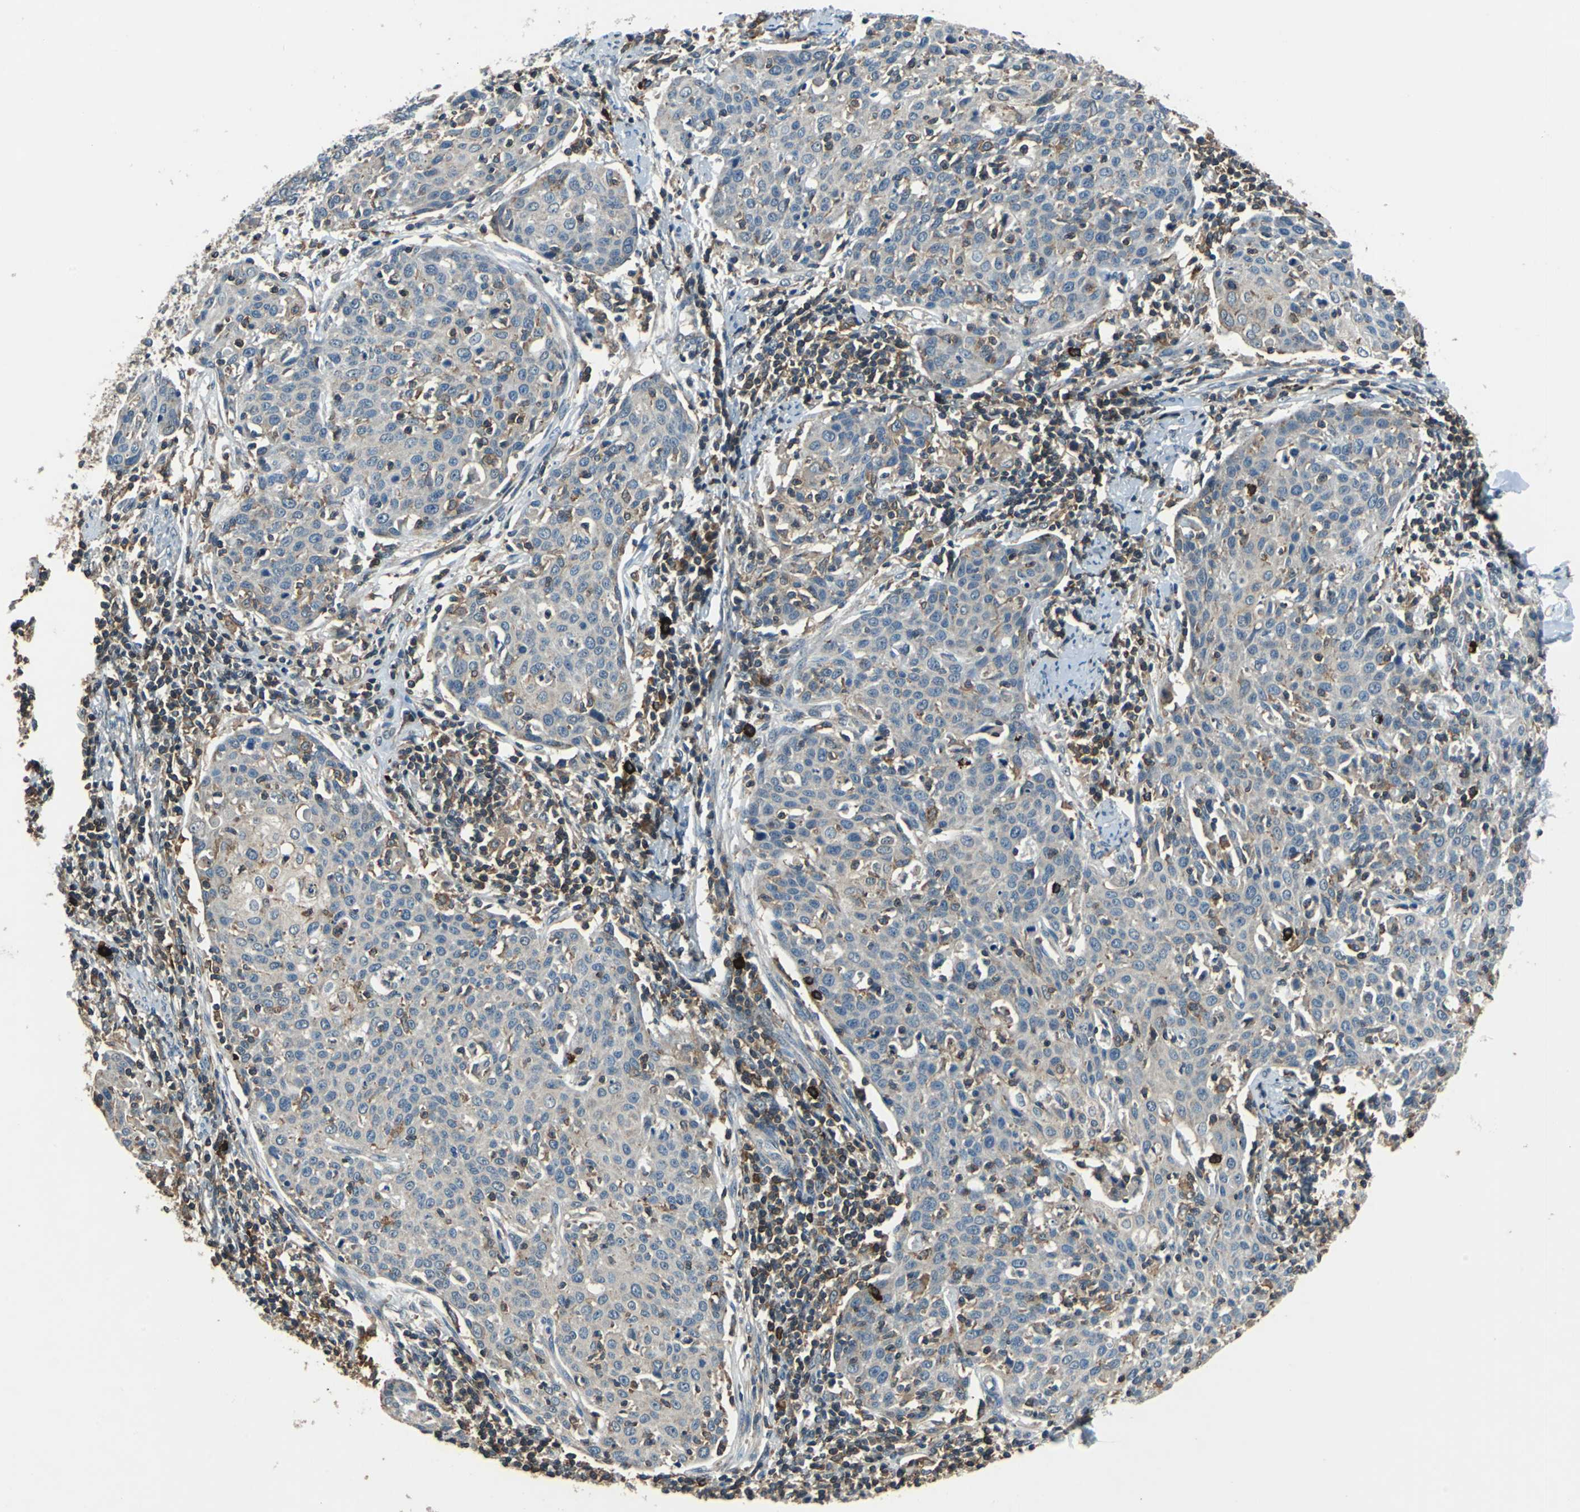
{"staining": {"intensity": "weak", "quantity": "25%-75%", "location": "cytoplasmic/membranous"}, "tissue": "cervical cancer", "cell_type": "Tumor cells", "image_type": "cancer", "snomed": [{"axis": "morphology", "description": "Squamous cell carcinoma, NOS"}, {"axis": "topography", "description": "Cervix"}], "caption": "DAB (3,3'-diaminobenzidine) immunohistochemical staining of cervical squamous cell carcinoma demonstrates weak cytoplasmic/membranous protein staining in approximately 25%-75% of tumor cells.", "gene": "SLC19A2", "patient": {"sex": "female", "age": 38}}